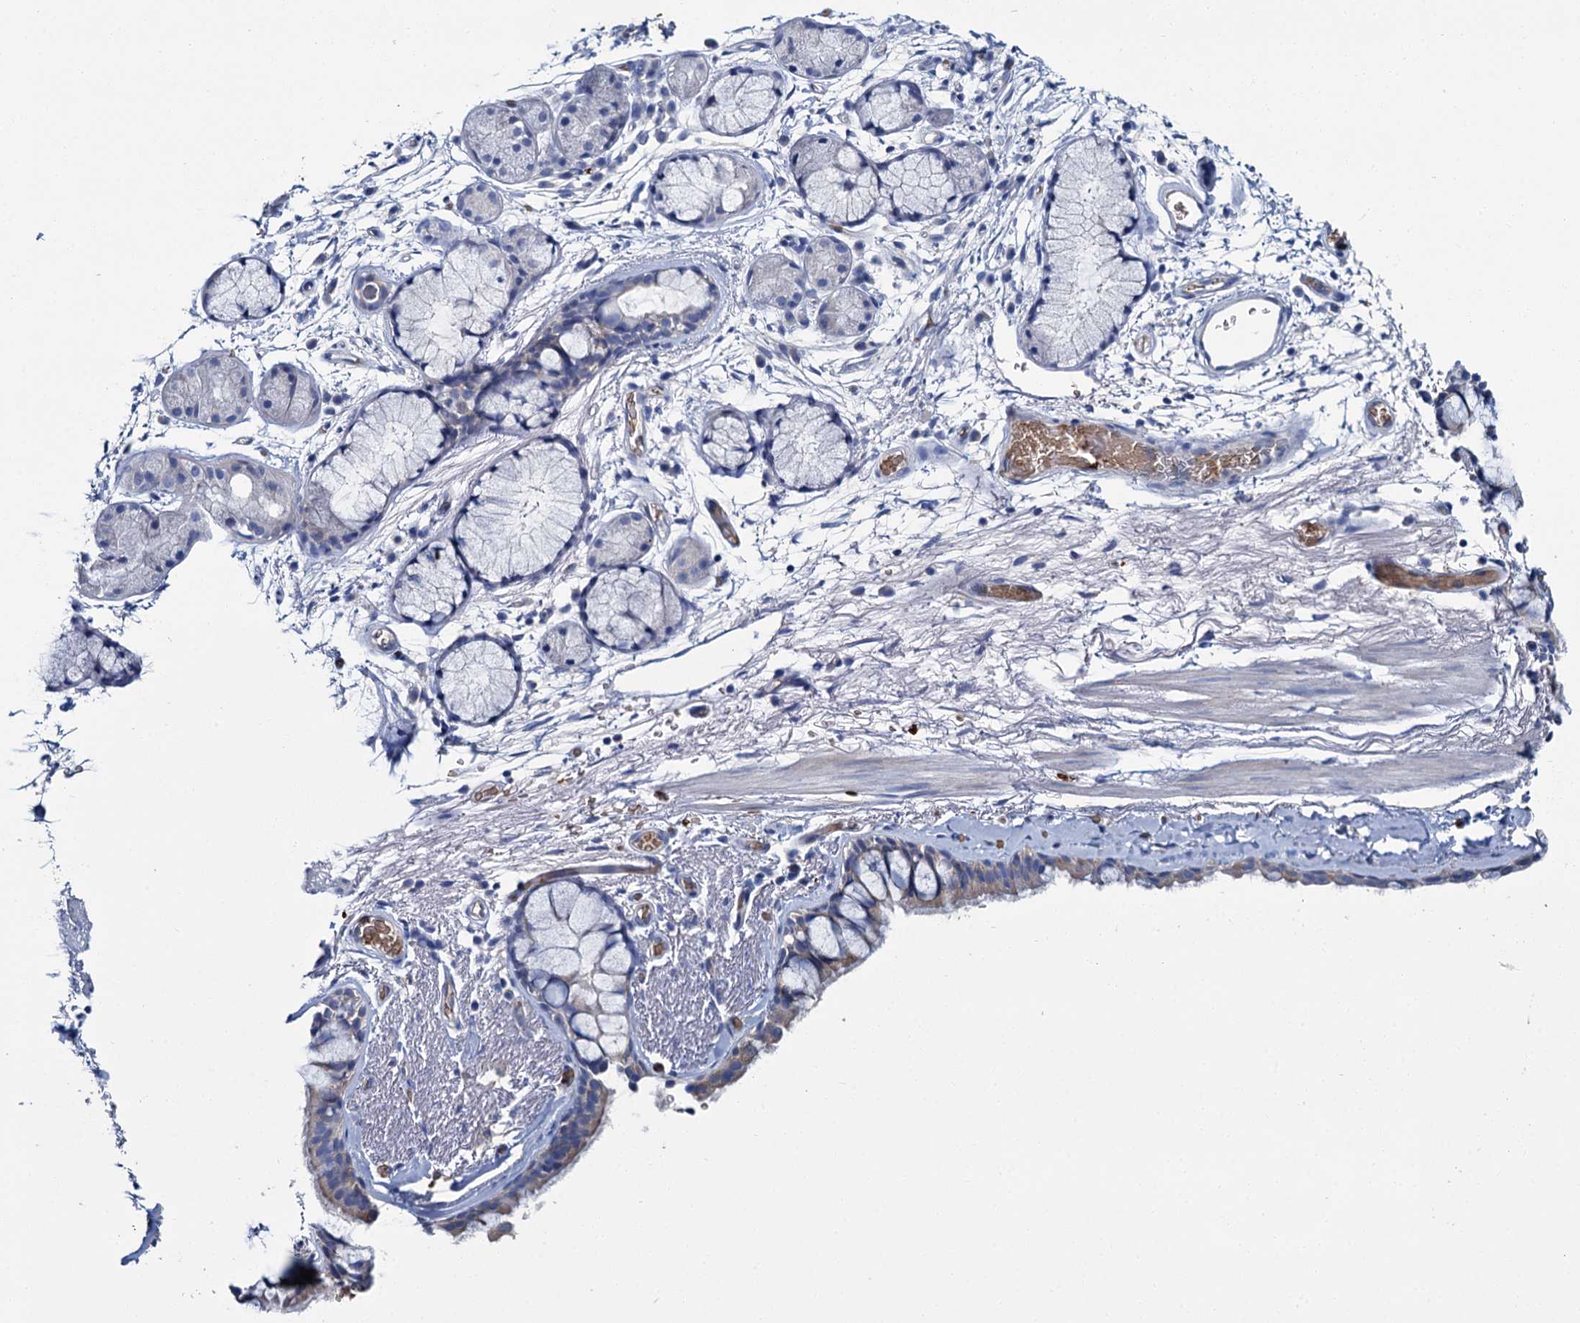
{"staining": {"intensity": "weak", "quantity": "<25%", "location": "cytoplasmic/membranous"}, "tissue": "bronchus", "cell_type": "Respiratory epithelial cells", "image_type": "normal", "snomed": [{"axis": "morphology", "description": "Normal tissue, NOS"}, {"axis": "topography", "description": "Bronchus"}], "caption": "Respiratory epithelial cells are negative for protein expression in normal human bronchus. The staining was performed using DAB (3,3'-diaminobenzidine) to visualize the protein expression in brown, while the nuclei were stained in blue with hematoxylin (Magnification: 20x).", "gene": "ATG2A", "patient": {"sex": "male", "age": 65}}